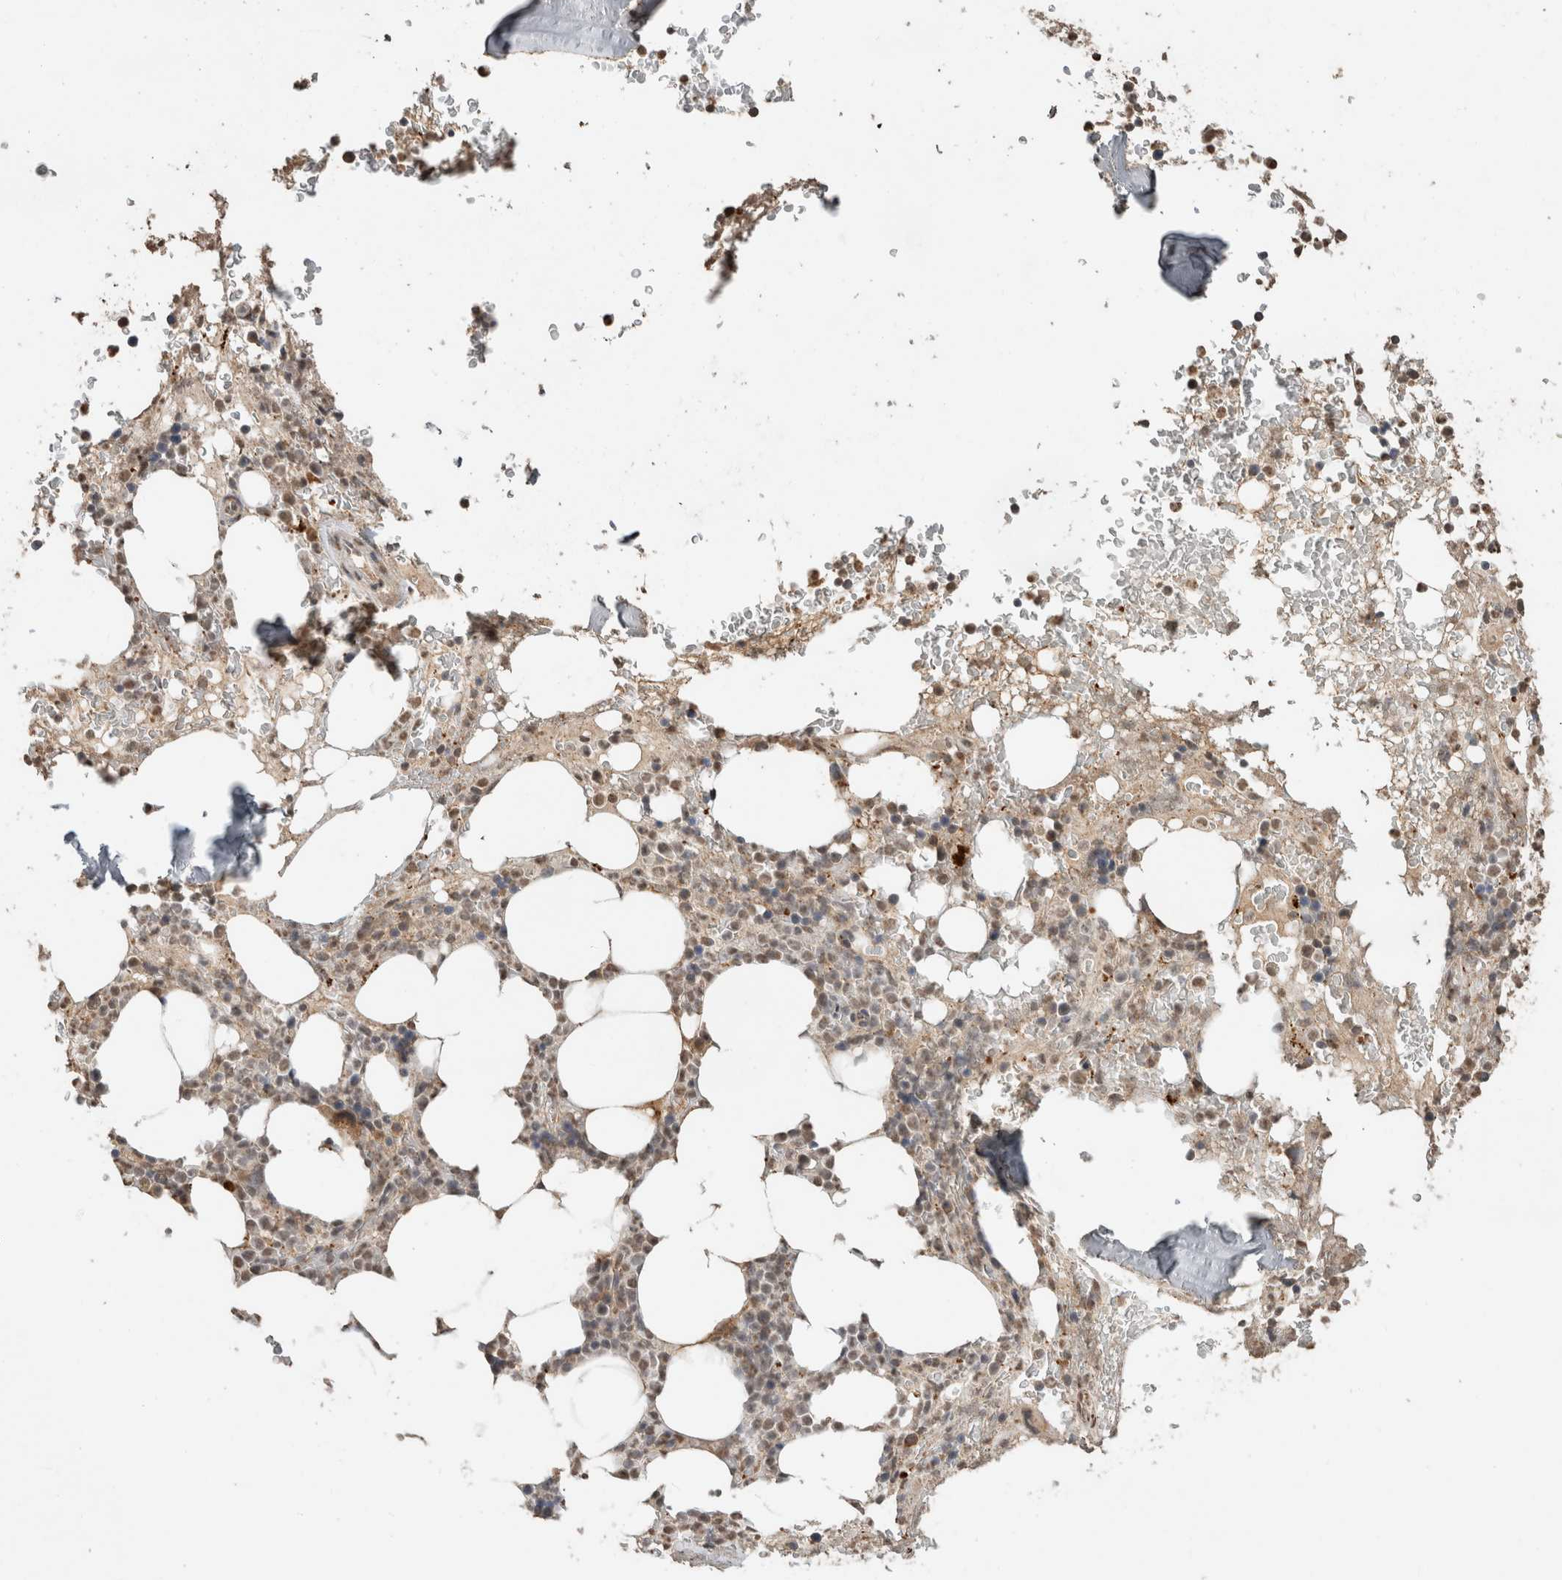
{"staining": {"intensity": "weak", "quantity": "25%-75%", "location": "cytoplasmic/membranous"}, "tissue": "bone marrow", "cell_type": "Hematopoietic cells", "image_type": "normal", "snomed": [{"axis": "morphology", "description": "Normal tissue, NOS"}, {"axis": "topography", "description": "Bone marrow"}], "caption": "A brown stain shows weak cytoplasmic/membranous expression of a protein in hematopoietic cells of normal bone marrow.", "gene": "FAM3A", "patient": {"sex": "male", "age": 58}}